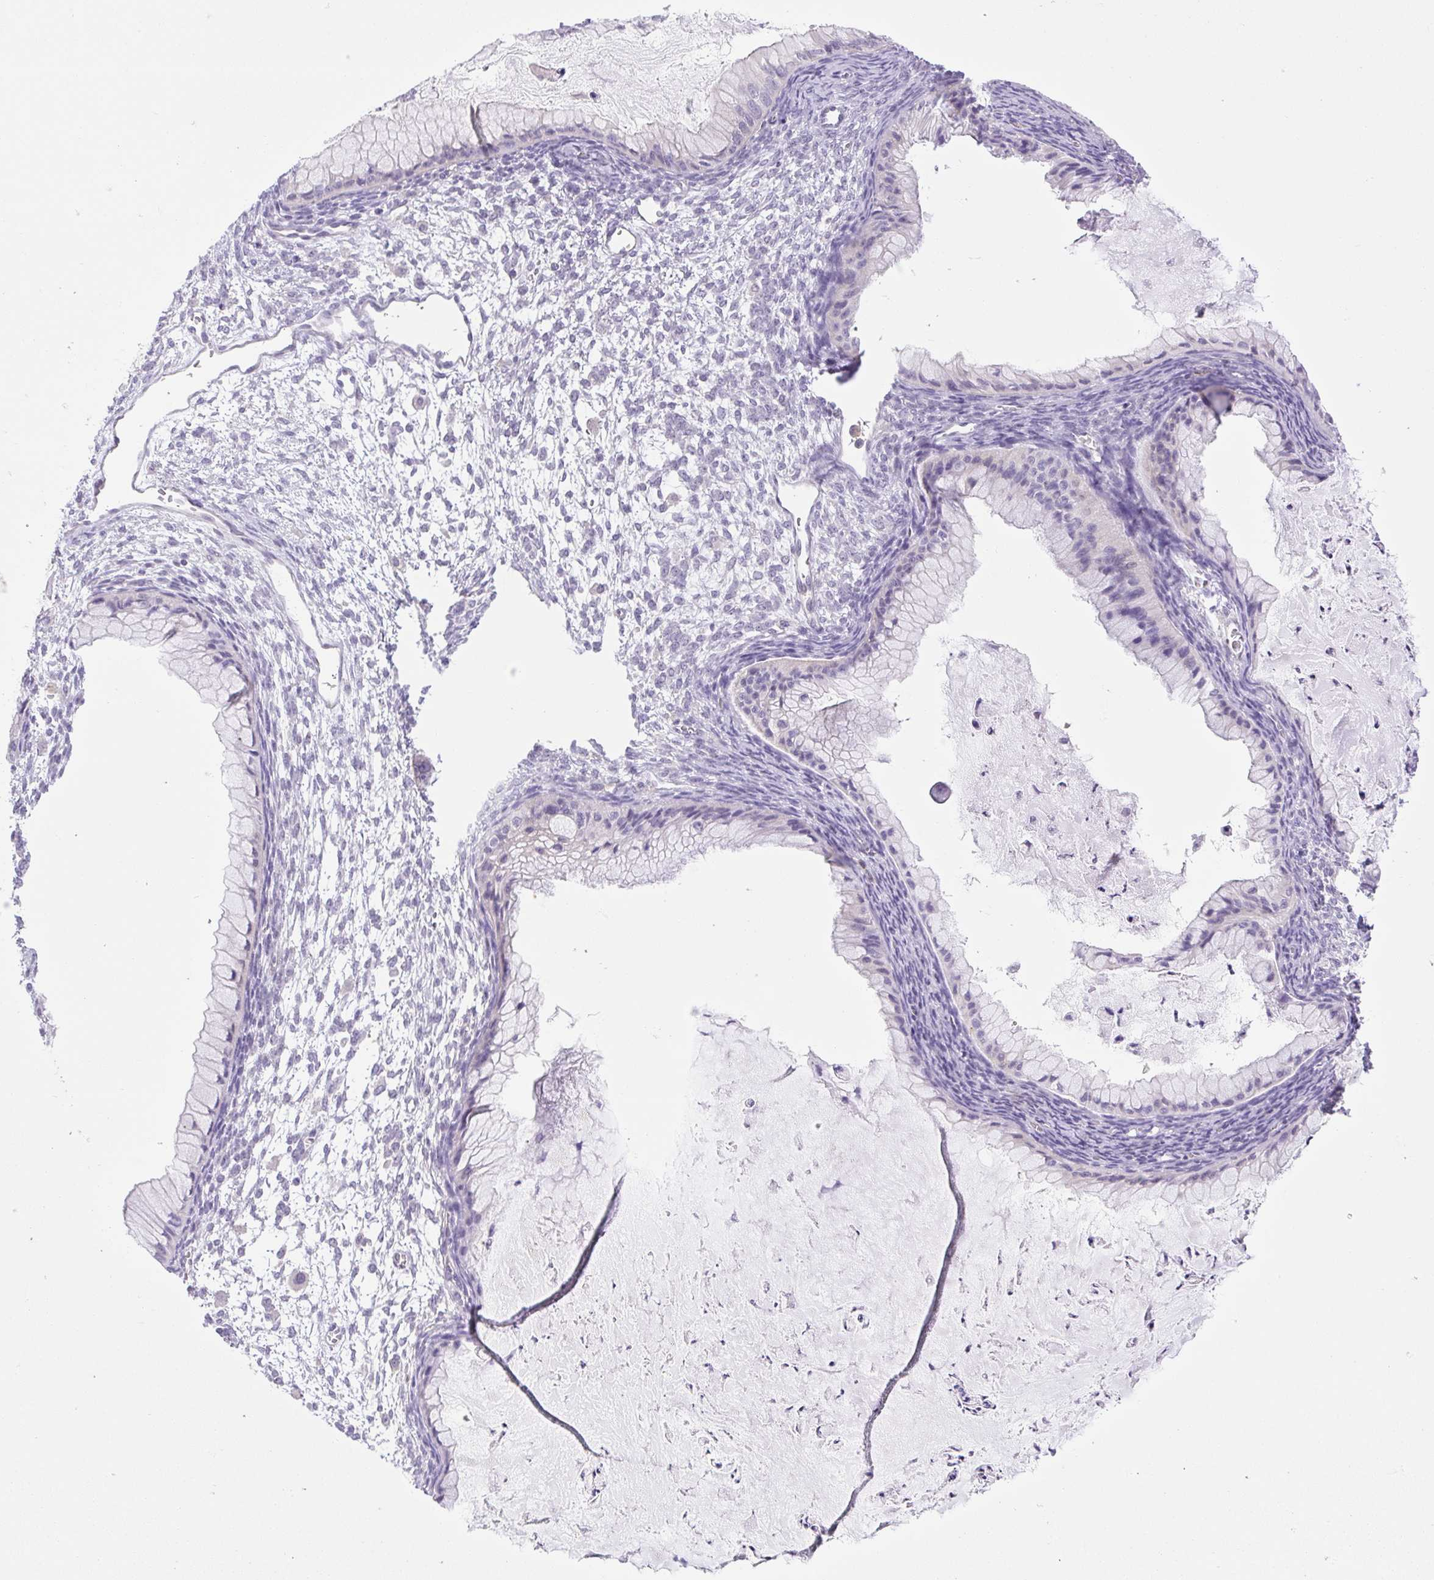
{"staining": {"intensity": "negative", "quantity": "none", "location": "none"}, "tissue": "ovarian cancer", "cell_type": "Tumor cells", "image_type": "cancer", "snomed": [{"axis": "morphology", "description": "Cystadenocarcinoma, mucinous, NOS"}, {"axis": "topography", "description": "Ovary"}], "caption": "Tumor cells show no significant staining in mucinous cystadenocarcinoma (ovarian).", "gene": "FAM177B", "patient": {"sex": "female", "age": 72}}